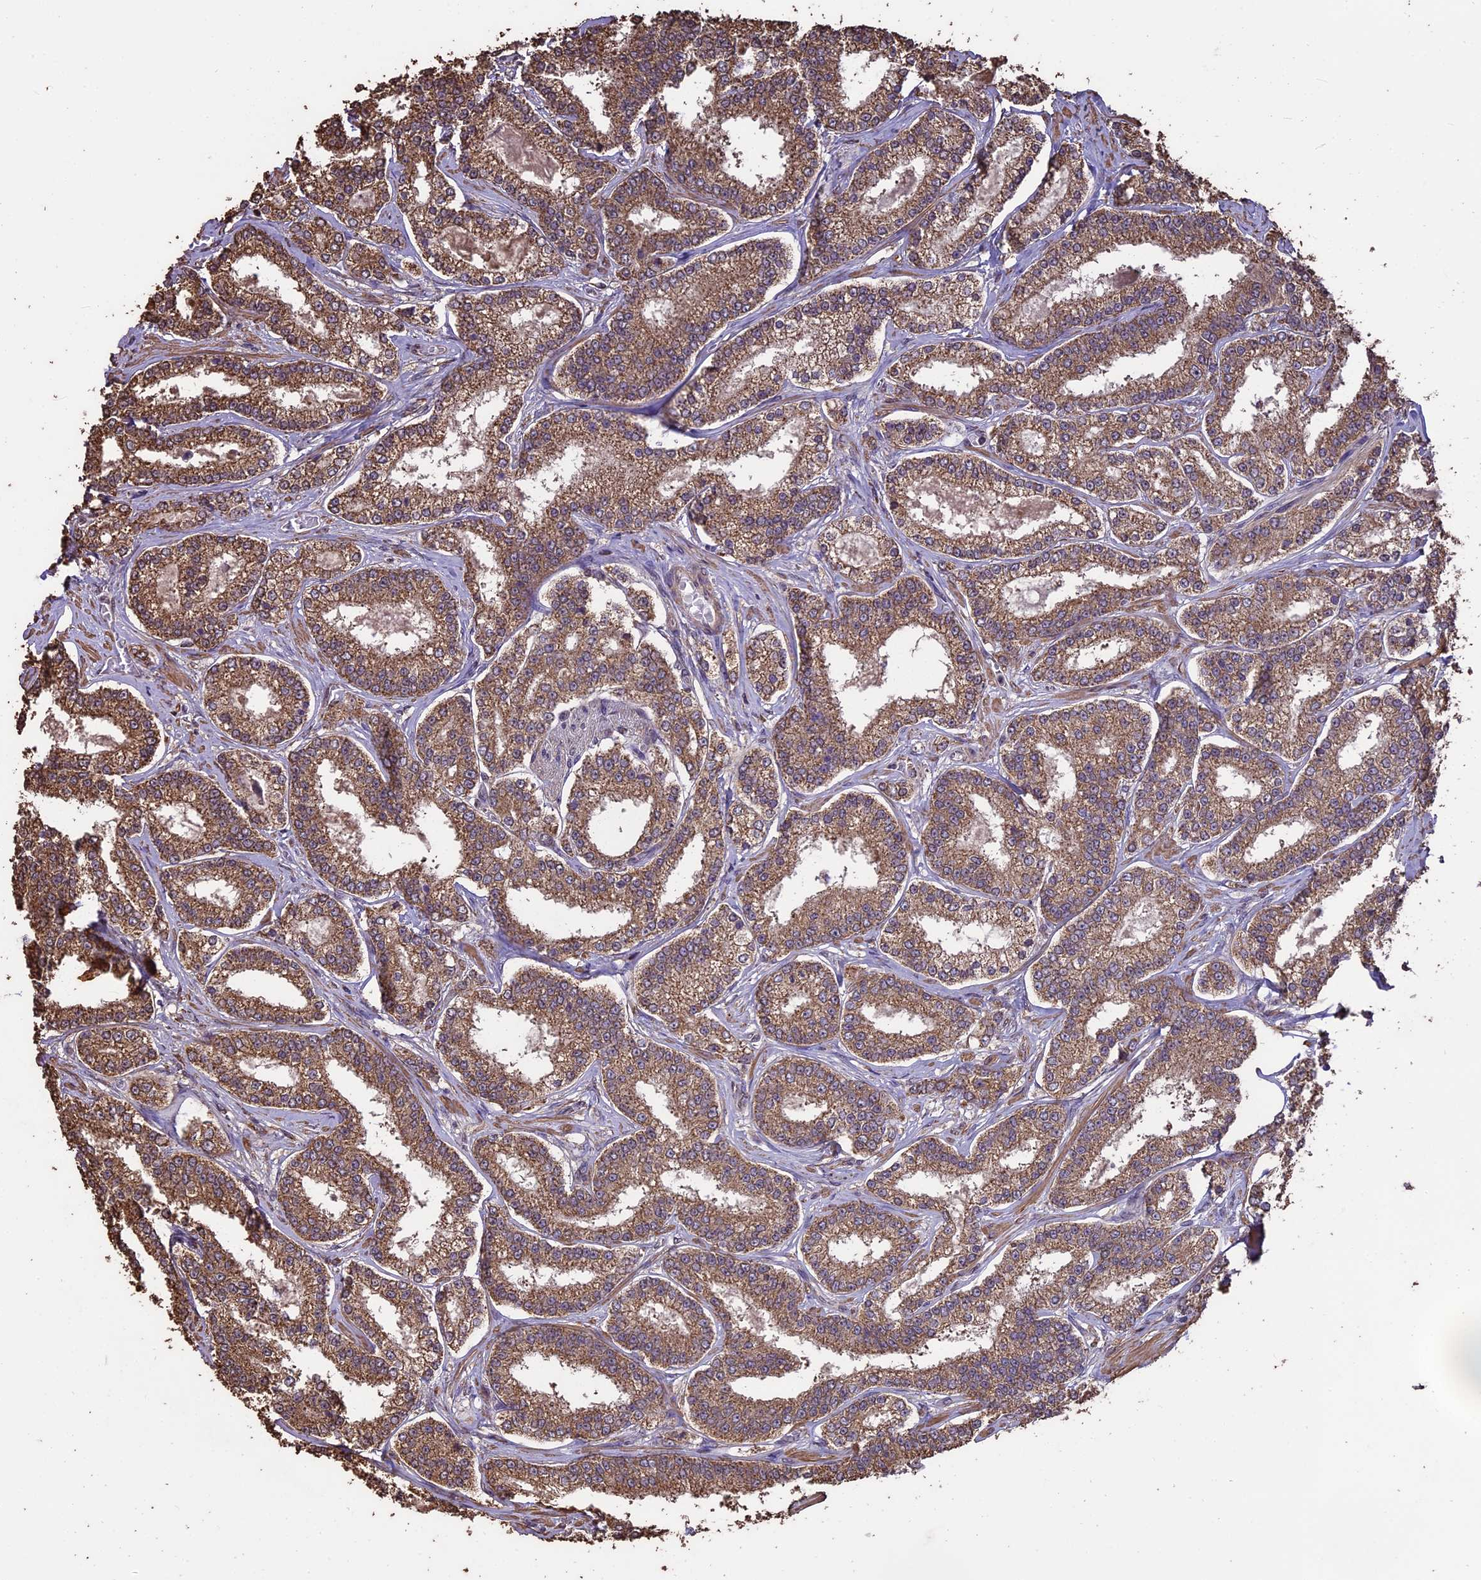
{"staining": {"intensity": "moderate", "quantity": ">75%", "location": "cytoplasmic/membranous"}, "tissue": "prostate cancer", "cell_type": "Tumor cells", "image_type": "cancer", "snomed": [{"axis": "morphology", "description": "Normal tissue, NOS"}, {"axis": "morphology", "description": "Adenocarcinoma, High grade"}, {"axis": "topography", "description": "Prostate"}], "caption": "Immunohistochemical staining of human high-grade adenocarcinoma (prostate) demonstrates moderate cytoplasmic/membranous protein expression in approximately >75% of tumor cells.", "gene": "PGPEP1L", "patient": {"sex": "male", "age": 83}}